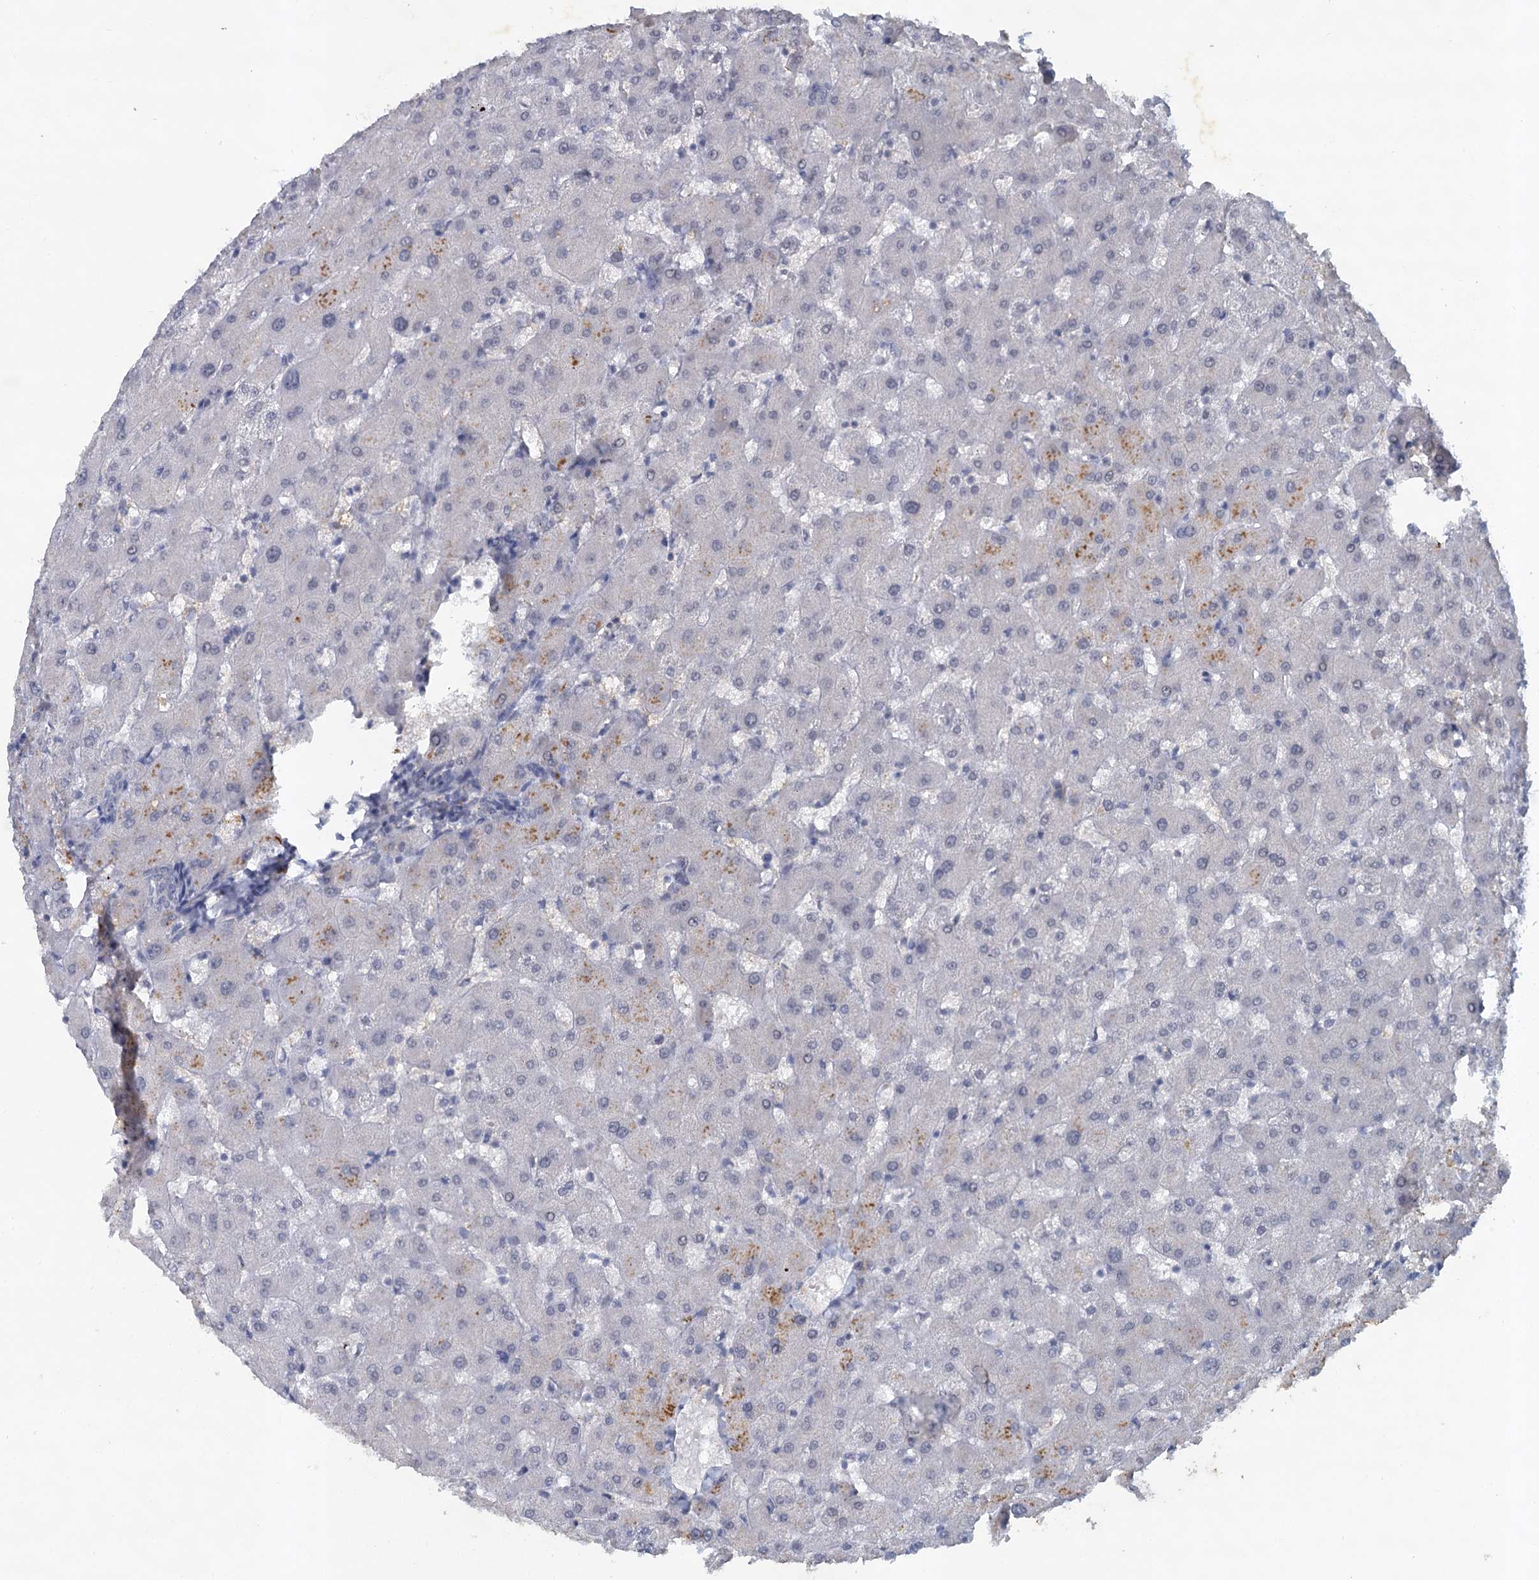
{"staining": {"intensity": "negative", "quantity": "none", "location": "none"}, "tissue": "liver", "cell_type": "Cholangiocytes", "image_type": "normal", "snomed": [{"axis": "morphology", "description": "Normal tissue, NOS"}, {"axis": "topography", "description": "Liver"}], "caption": "Histopathology image shows no significant protein staining in cholangiocytes of unremarkable liver.", "gene": "MUCL1", "patient": {"sex": "female", "age": 63}}